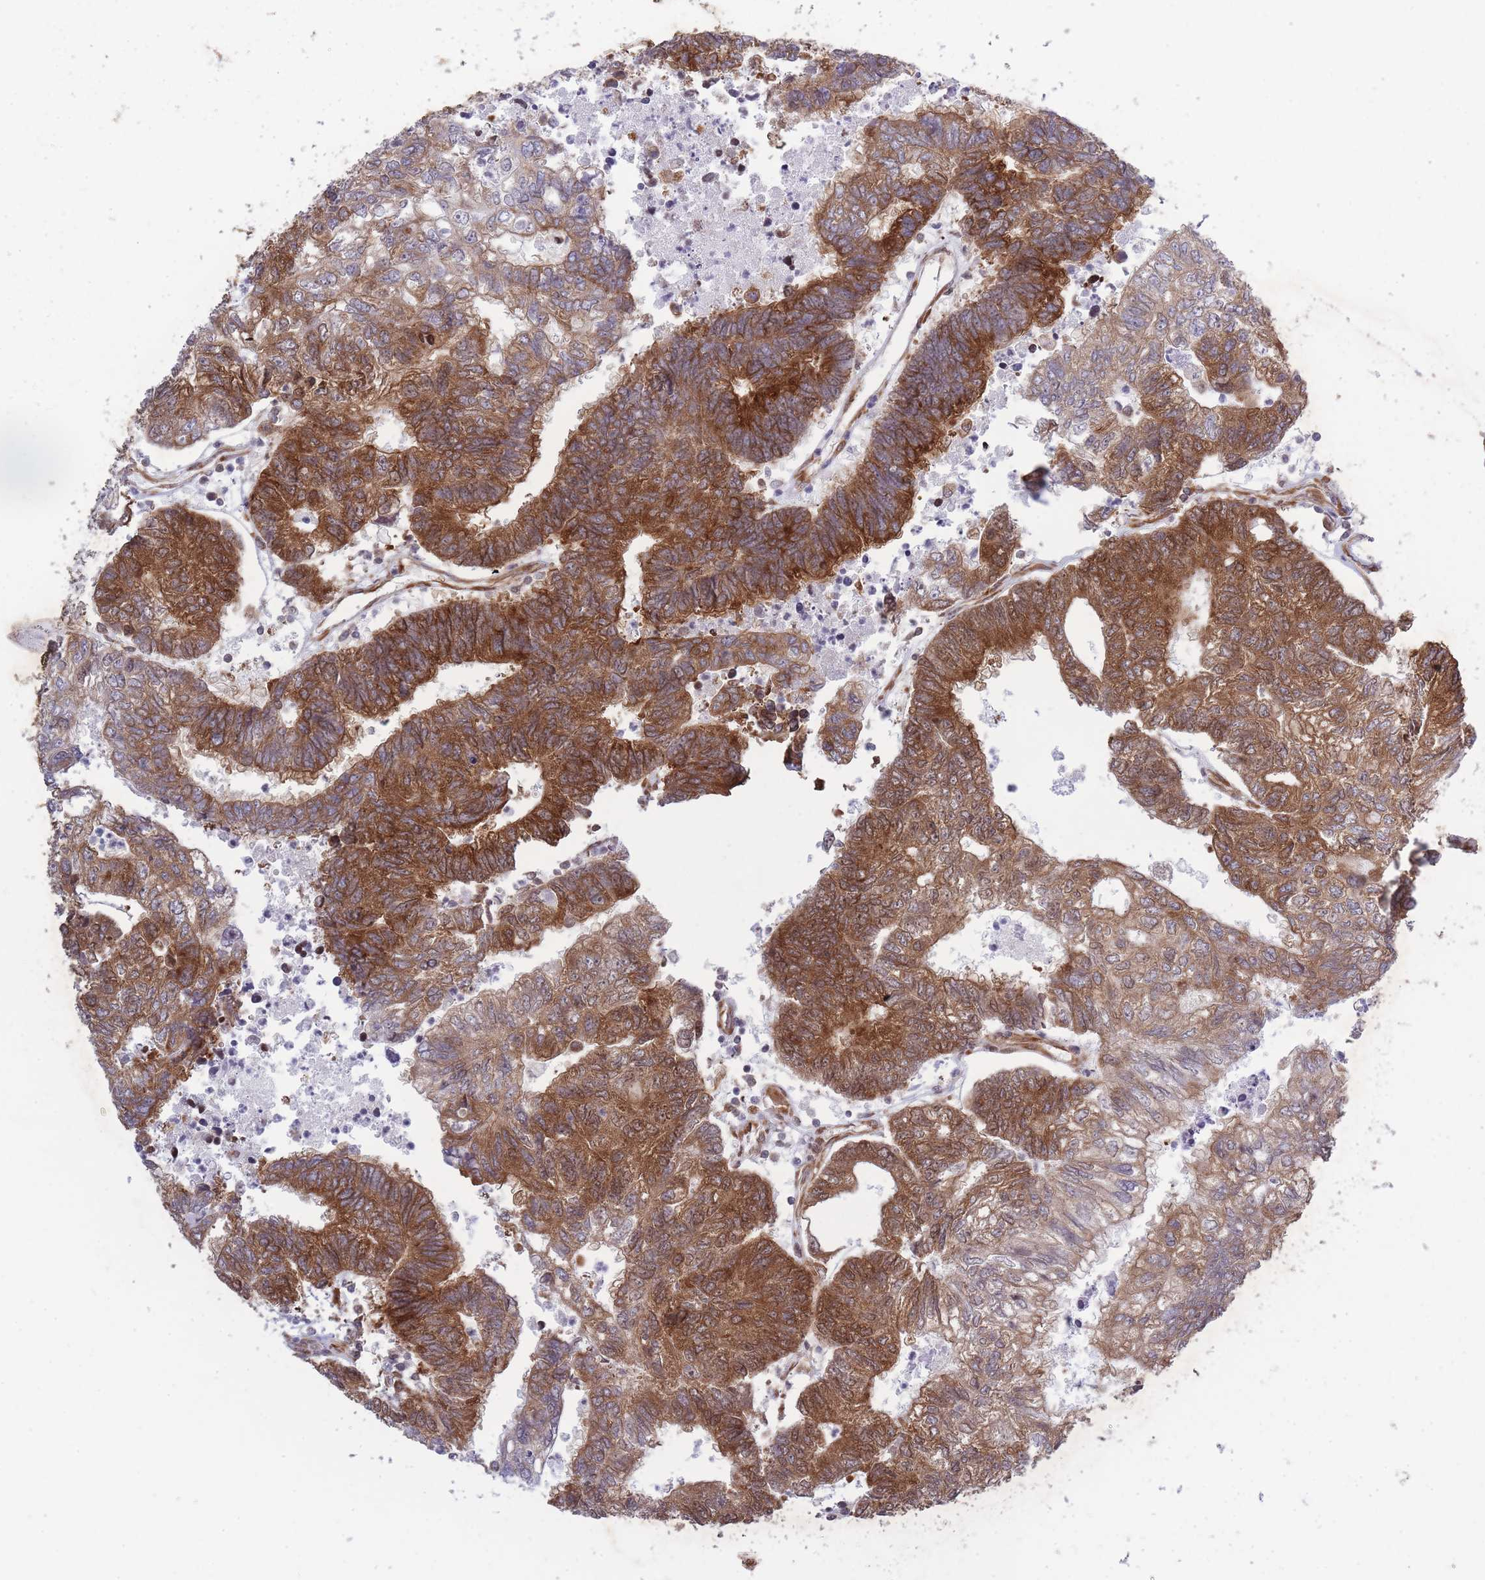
{"staining": {"intensity": "strong", "quantity": ">75%", "location": "cytoplasmic/membranous"}, "tissue": "colorectal cancer", "cell_type": "Tumor cells", "image_type": "cancer", "snomed": [{"axis": "morphology", "description": "Adenocarcinoma, NOS"}, {"axis": "topography", "description": "Colon"}], "caption": "Brown immunohistochemical staining in colorectal cancer shows strong cytoplasmic/membranous expression in approximately >75% of tumor cells.", "gene": "CCDC124", "patient": {"sex": "female", "age": 48}}